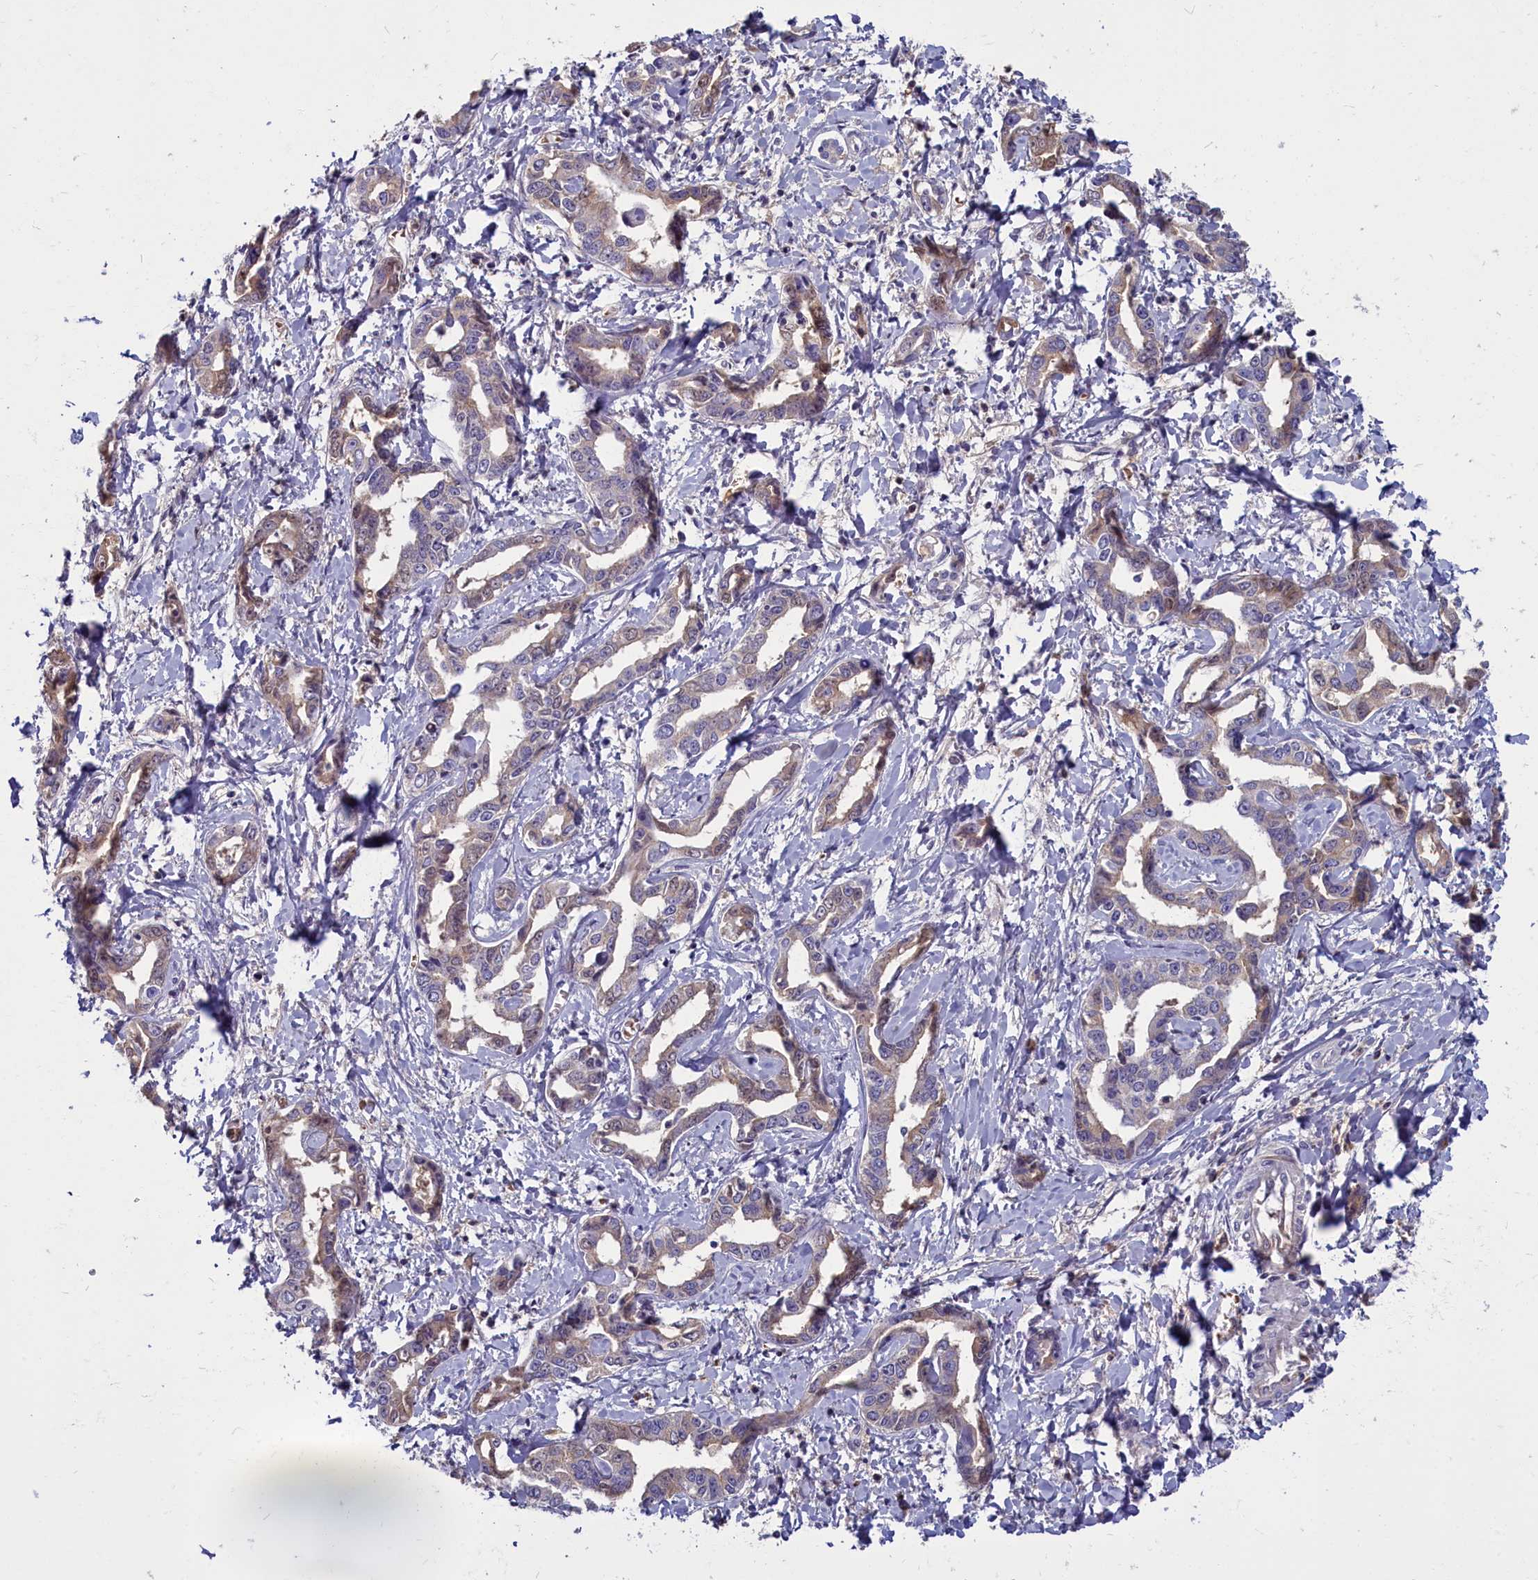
{"staining": {"intensity": "weak", "quantity": ">75%", "location": "cytoplasmic/membranous"}, "tissue": "liver cancer", "cell_type": "Tumor cells", "image_type": "cancer", "snomed": [{"axis": "morphology", "description": "Cholangiocarcinoma"}, {"axis": "topography", "description": "Liver"}], "caption": "Protein positivity by immunohistochemistry (IHC) shows weak cytoplasmic/membranous expression in about >75% of tumor cells in liver cancer (cholangiocarcinoma).", "gene": "SV2C", "patient": {"sex": "male", "age": 59}}